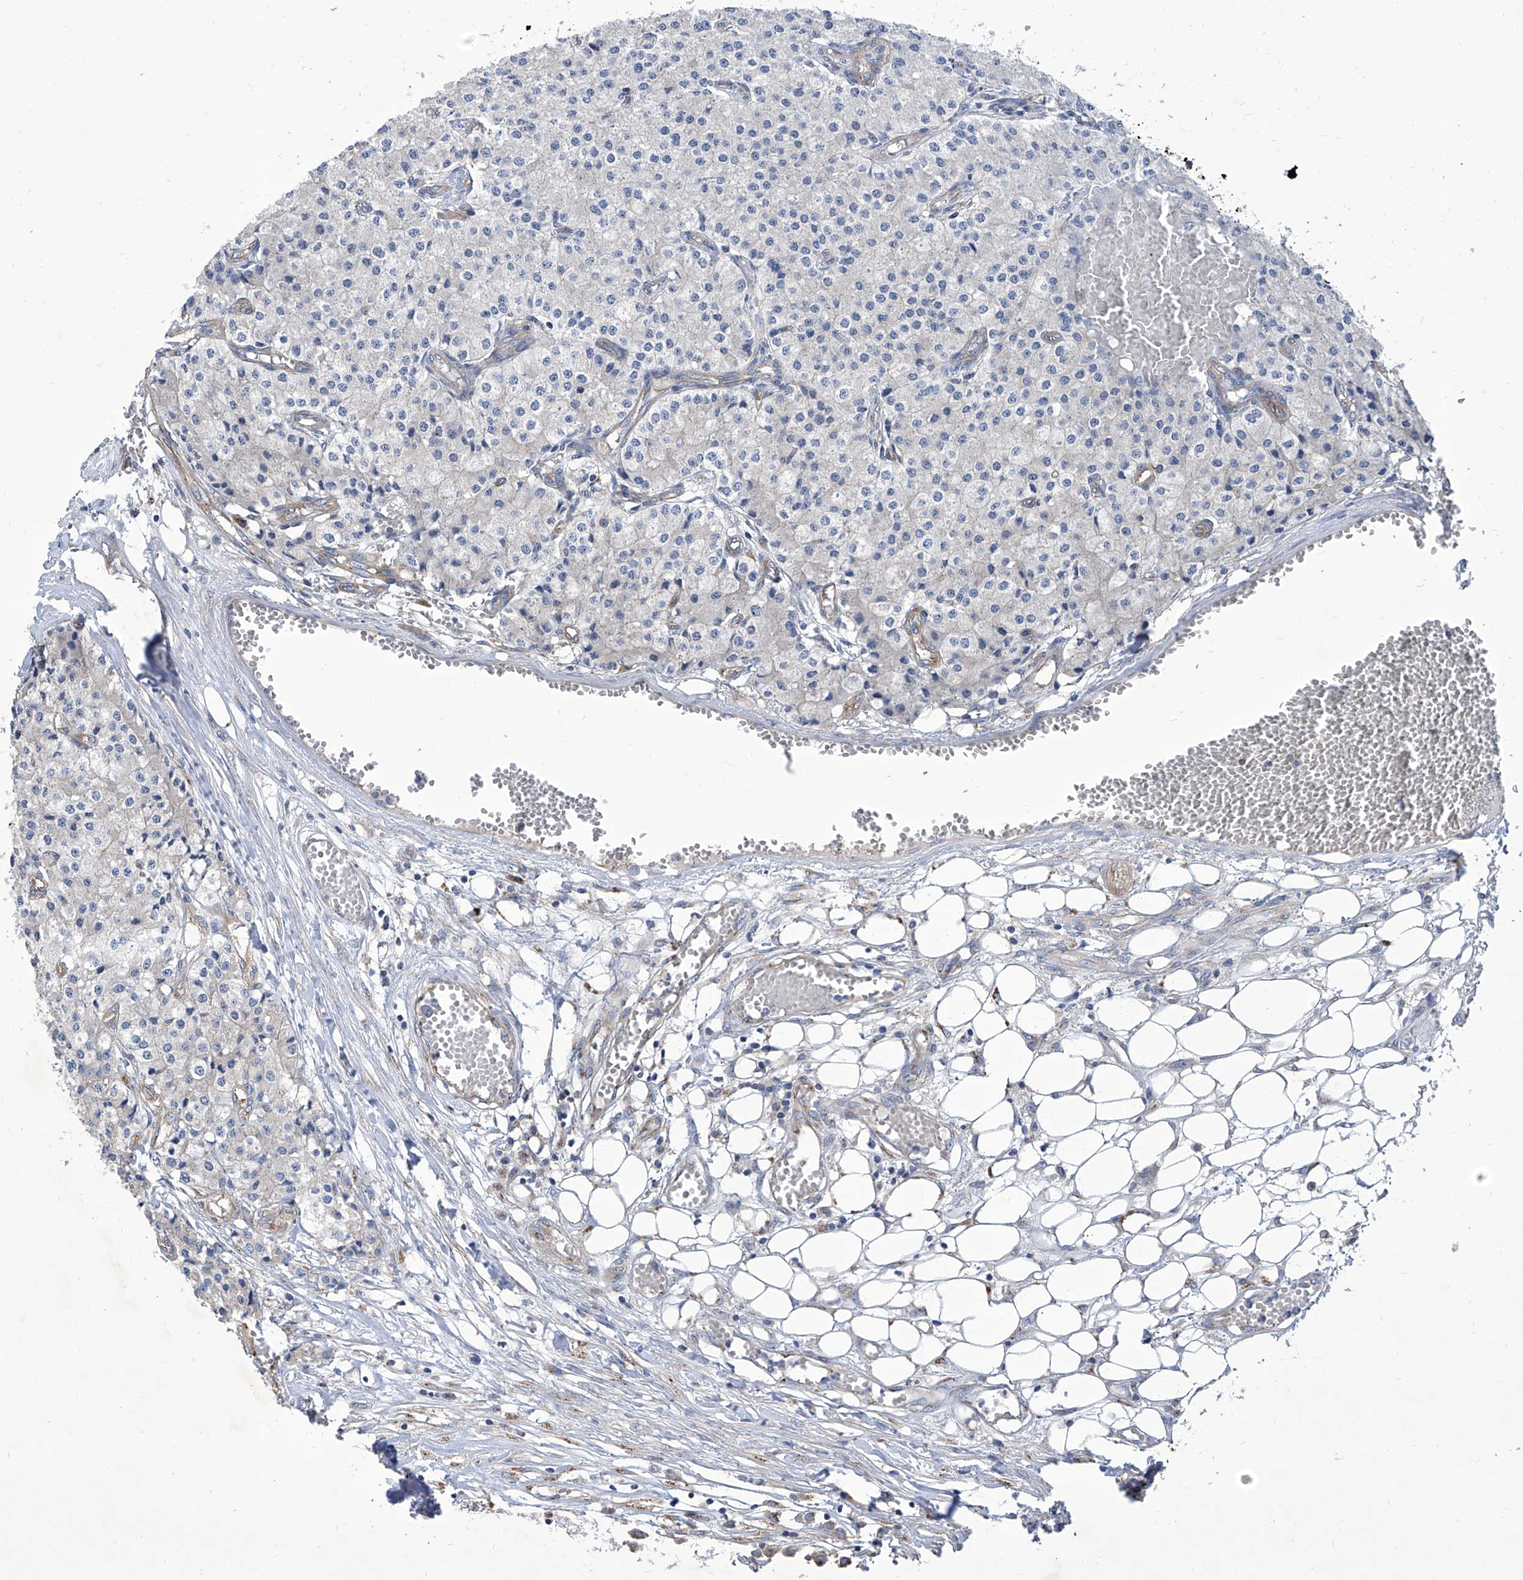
{"staining": {"intensity": "negative", "quantity": "none", "location": "none"}, "tissue": "carcinoid", "cell_type": "Tumor cells", "image_type": "cancer", "snomed": [{"axis": "morphology", "description": "Carcinoid, malignant, NOS"}, {"axis": "topography", "description": "Colon"}], "caption": "This is an immunohistochemistry (IHC) image of carcinoid. There is no positivity in tumor cells.", "gene": "TJAP1", "patient": {"sex": "female", "age": 52}}